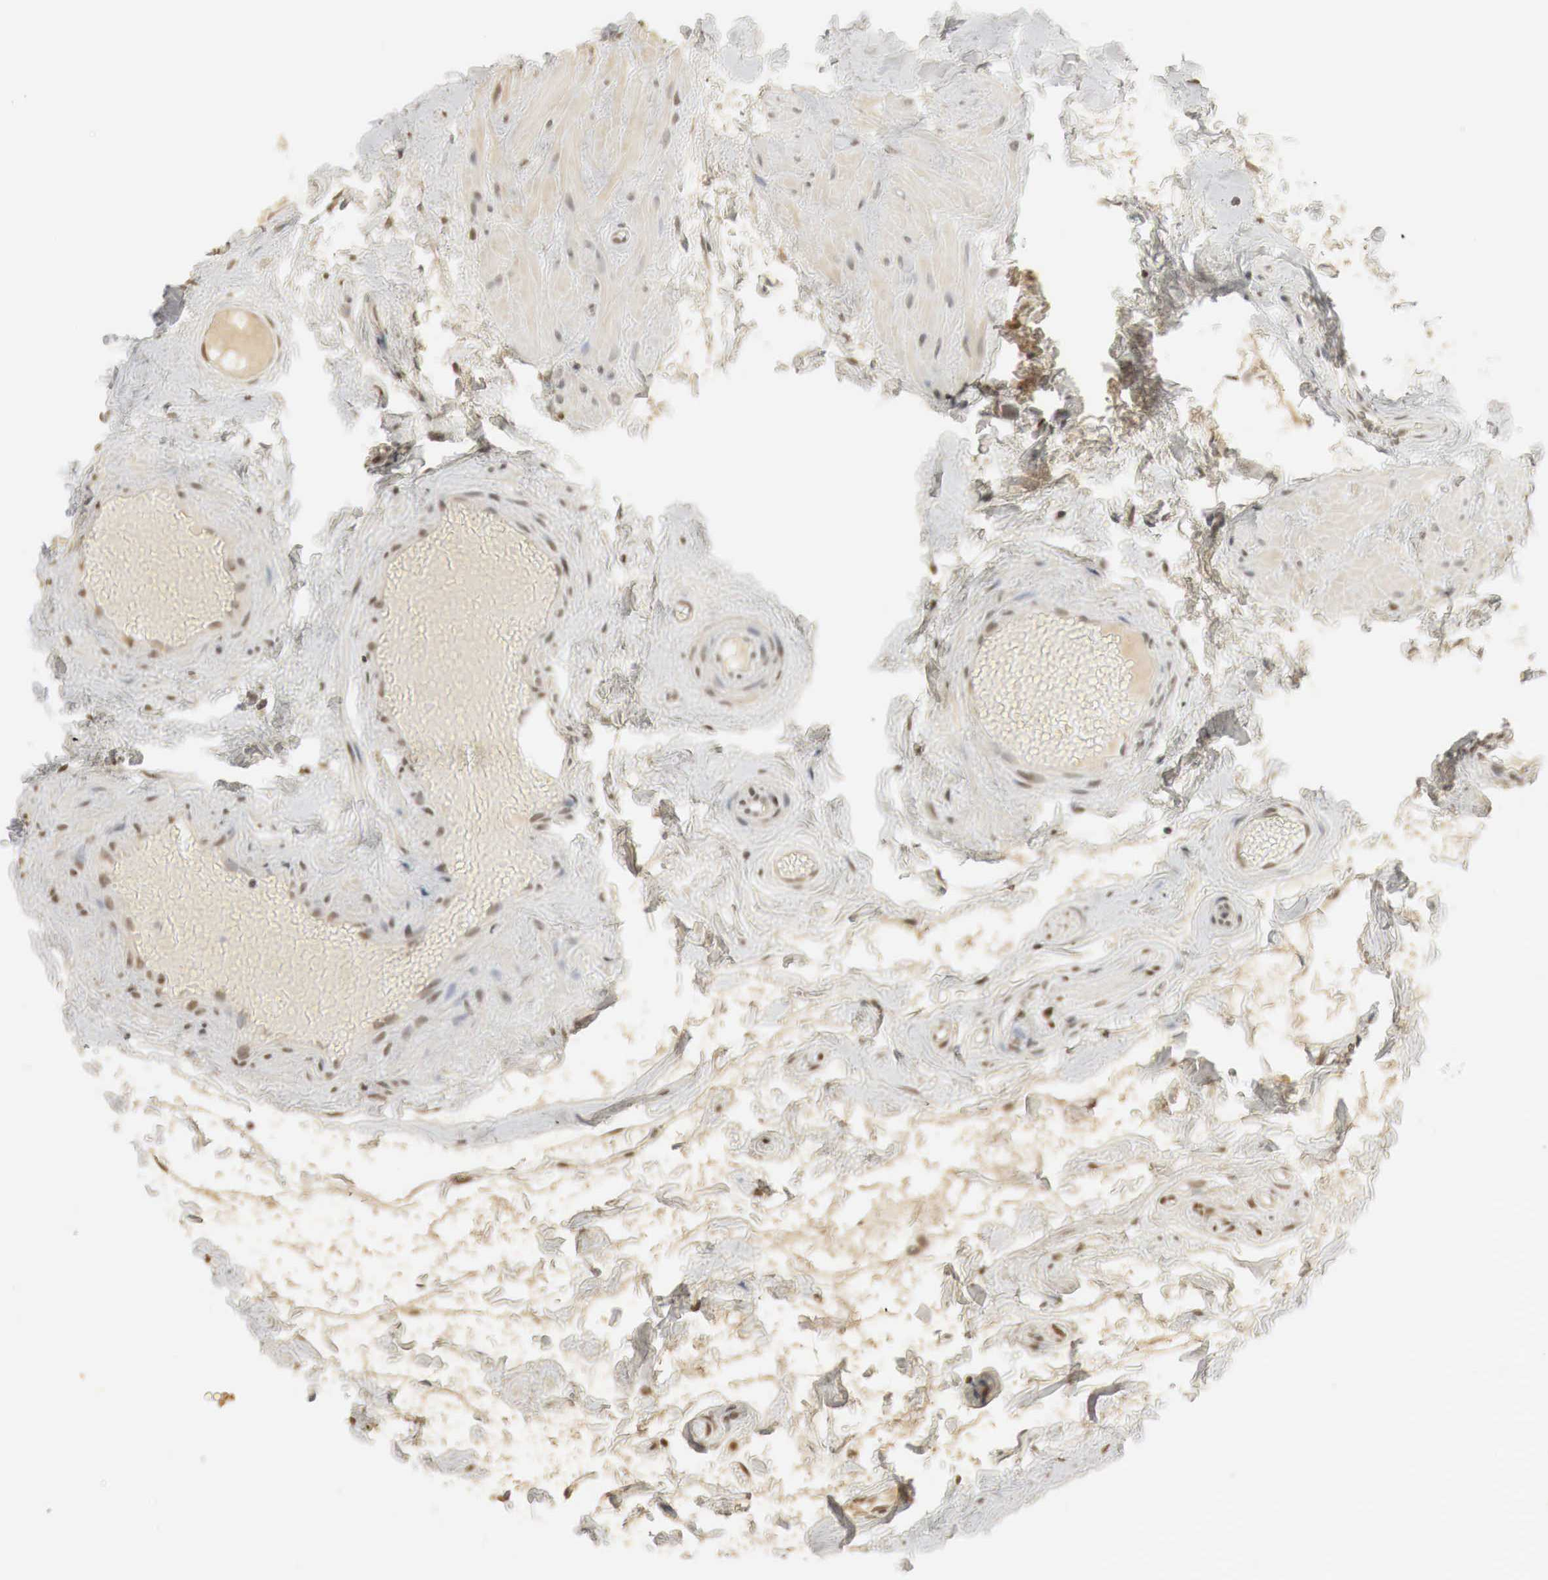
{"staining": {"intensity": "weak", "quantity": "25%-75%", "location": "cytoplasmic/membranous,nuclear"}, "tissue": "epididymis", "cell_type": "Glandular cells", "image_type": "normal", "snomed": [{"axis": "morphology", "description": "Normal tissue, NOS"}, {"axis": "topography", "description": "Epididymis"}], "caption": "The immunohistochemical stain highlights weak cytoplasmic/membranous,nuclear positivity in glandular cells of normal epididymis.", "gene": "ERBB4", "patient": {"sex": "male", "age": 52}}